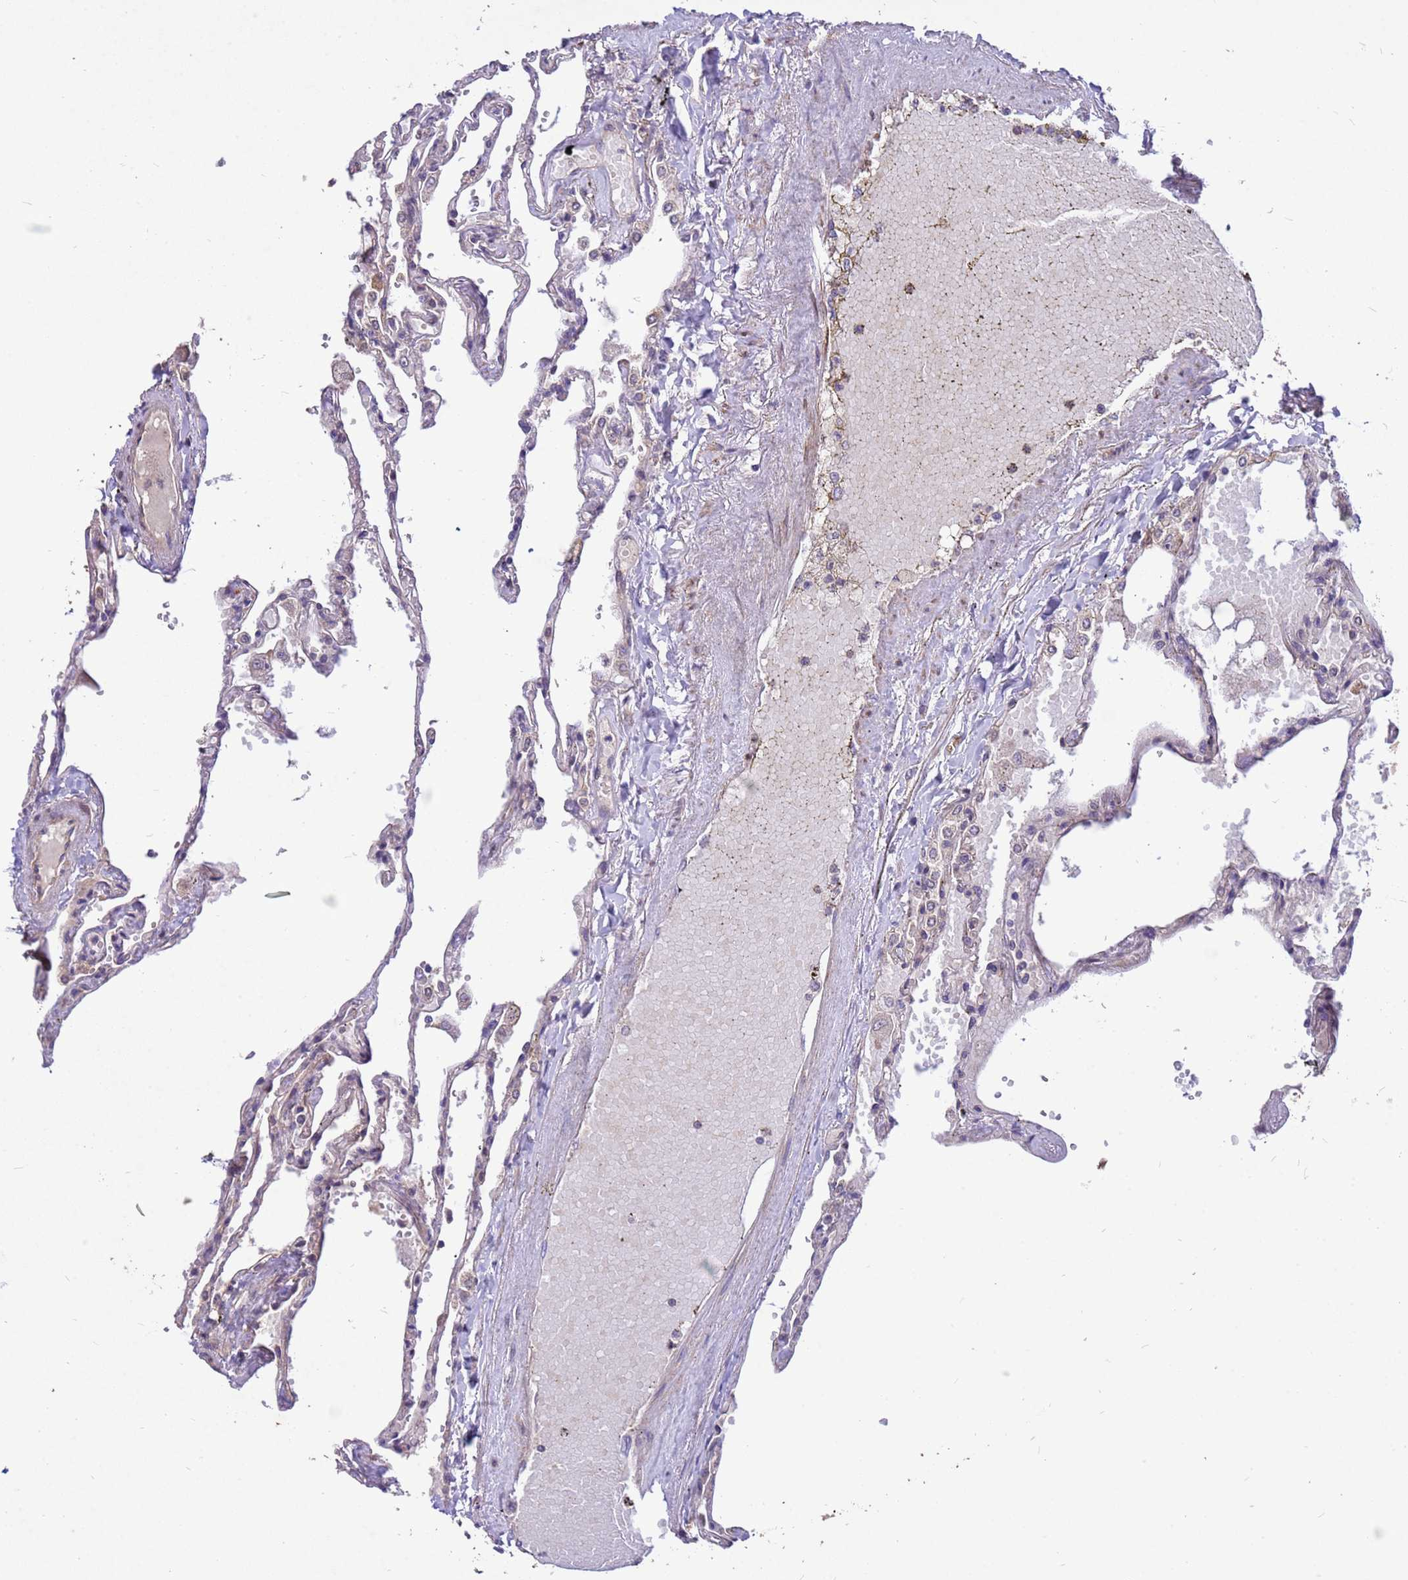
{"staining": {"intensity": "weak", "quantity": "<25%", "location": "cytoplasmic/membranous"}, "tissue": "lung", "cell_type": "Alveolar cells", "image_type": "normal", "snomed": [{"axis": "morphology", "description": "Normal tissue, NOS"}, {"axis": "topography", "description": "Lung"}], "caption": "DAB (3,3'-diaminobenzidine) immunohistochemical staining of benign human lung demonstrates no significant expression in alveolar cells.", "gene": "PPP2CA", "patient": {"sex": "female", "age": 67}}